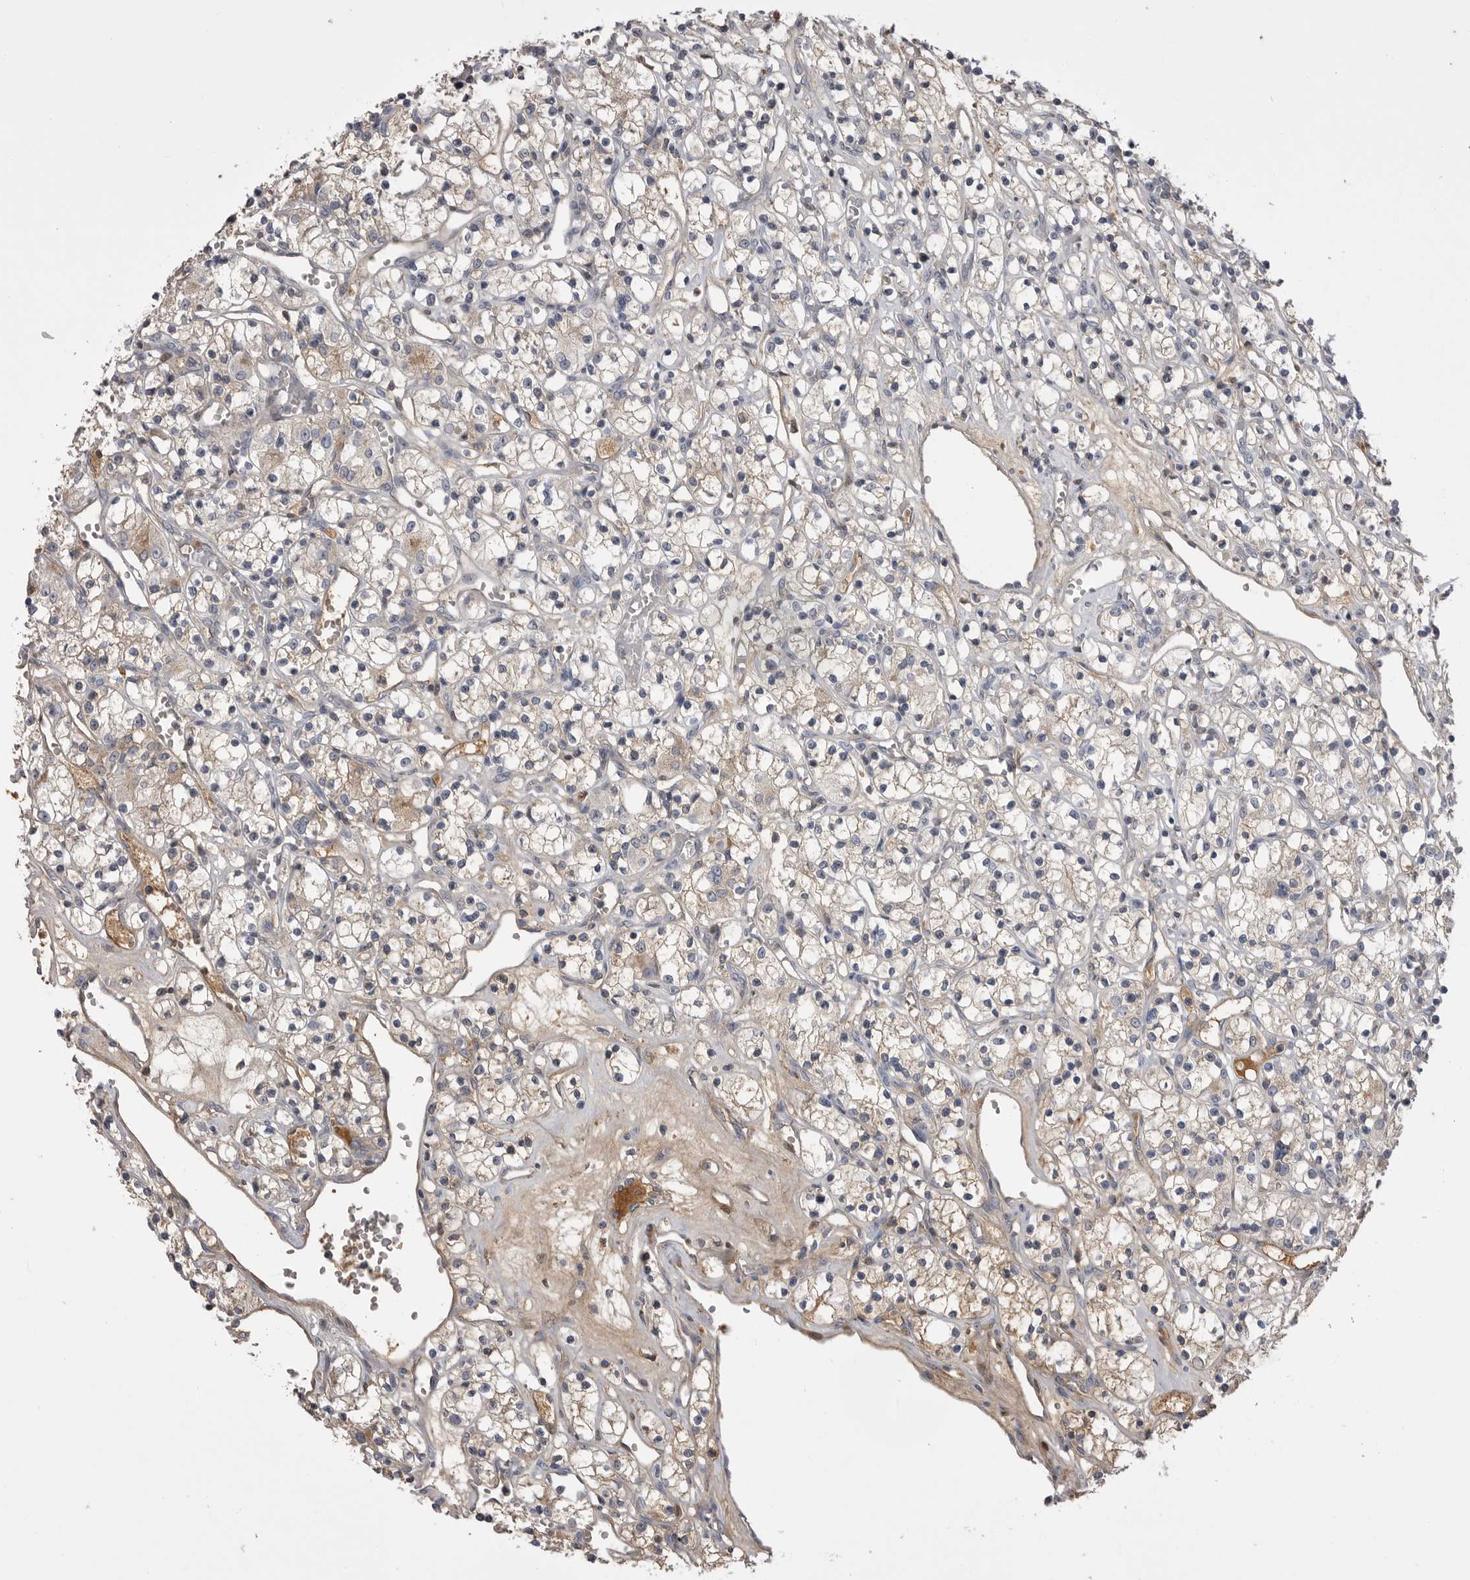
{"staining": {"intensity": "negative", "quantity": "none", "location": "none"}, "tissue": "renal cancer", "cell_type": "Tumor cells", "image_type": "cancer", "snomed": [{"axis": "morphology", "description": "Adenocarcinoma, NOS"}, {"axis": "topography", "description": "Kidney"}], "caption": "Renal cancer was stained to show a protein in brown. There is no significant positivity in tumor cells. (DAB (3,3'-diaminobenzidine) immunohistochemistry, high magnification).", "gene": "AHSG", "patient": {"sex": "female", "age": 59}}